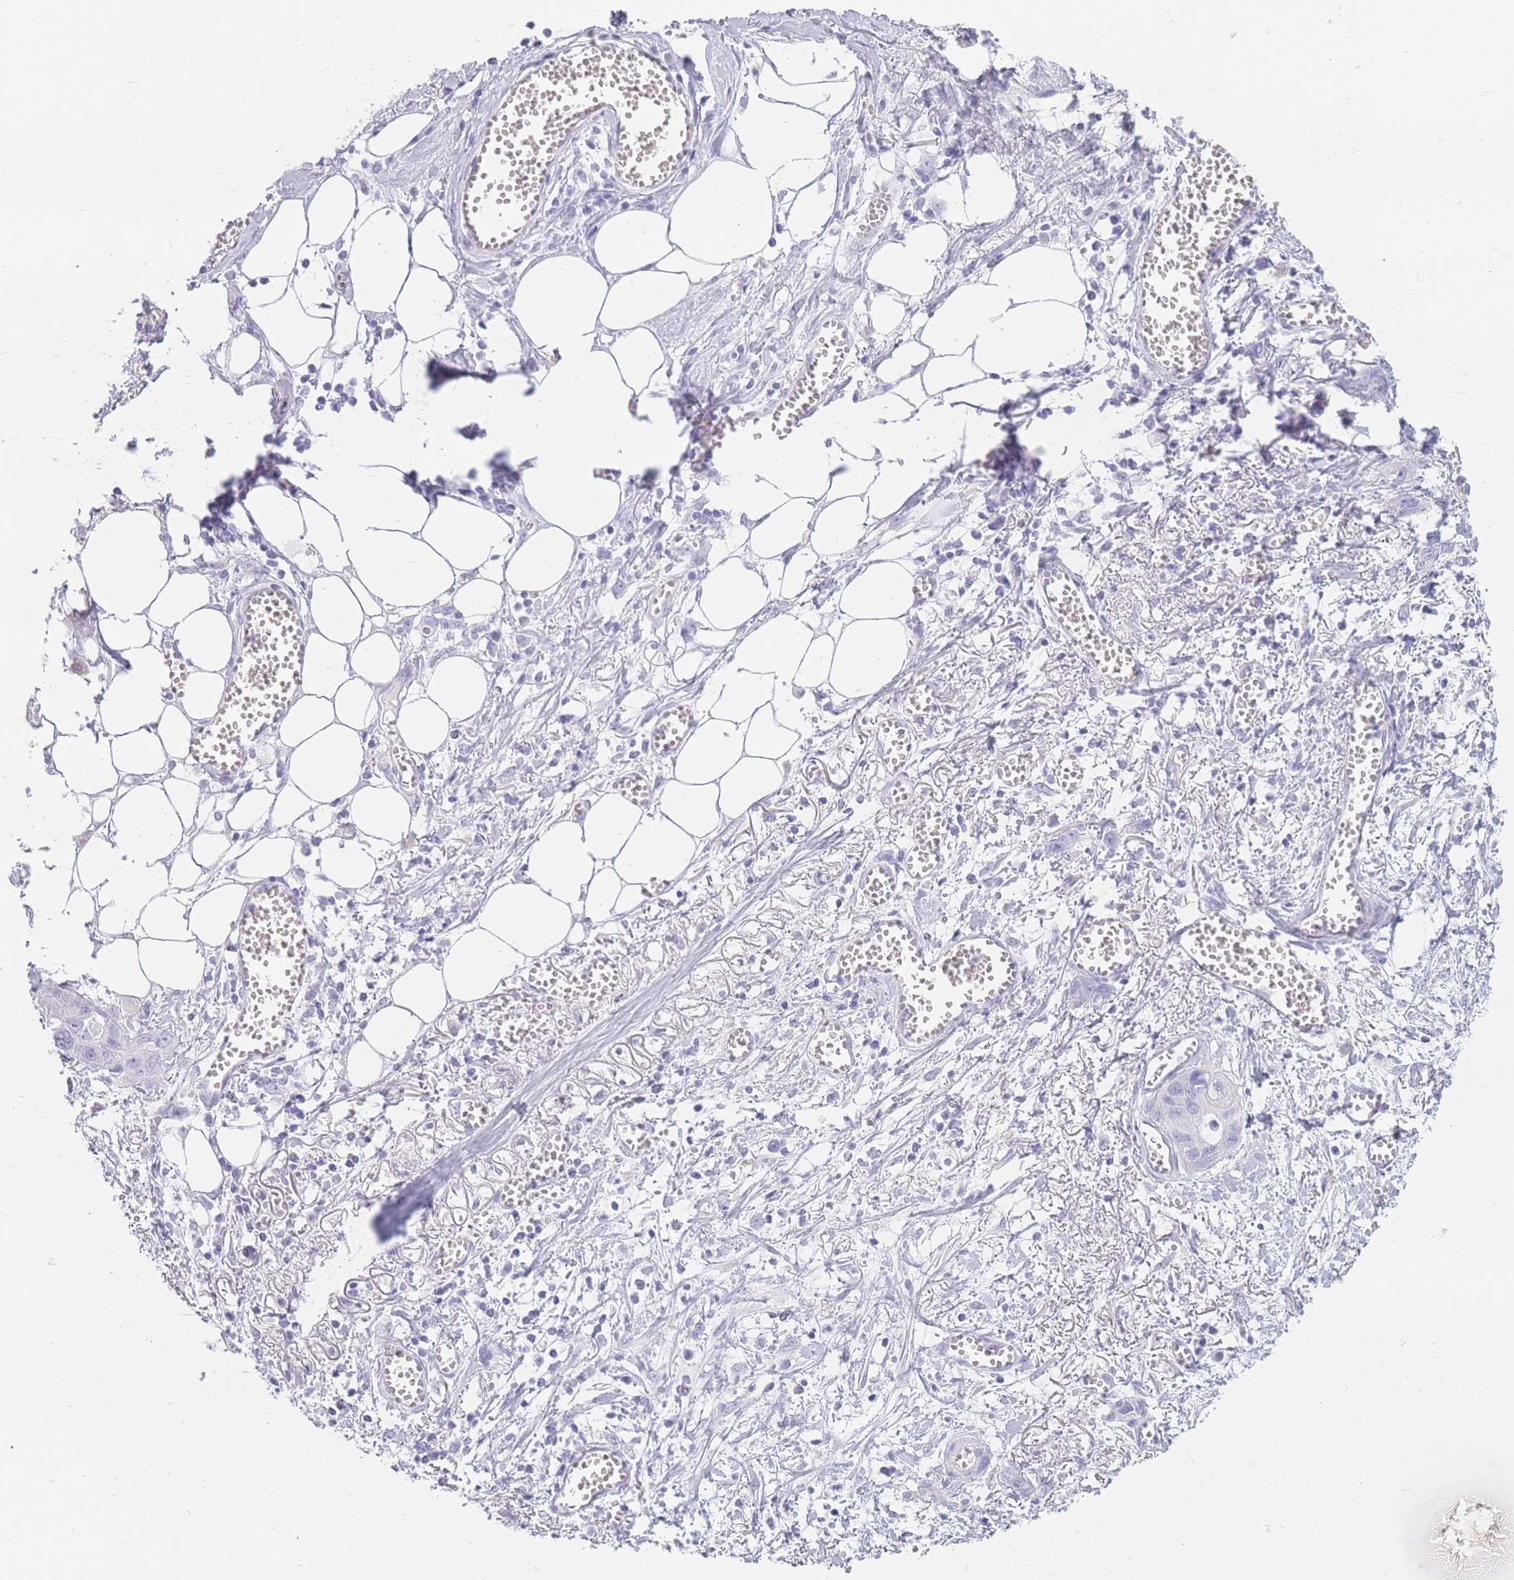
{"staining": {"intensity": "negative", "quantity": "none", "location": "none"}, "tissue": "ovarian cancer", "cell_type": "Tumor cells", "image_type": "cancer", "snomed": [{"axis": "morphology", "description": "Cystadenocarcinoma, mucinous, NOS"}, {"axis": "topography", "description": "Ovary"}], "caption": "Ovarian cancer (mucinous cystadenocarcinoma) stained for a protein using IHC shows no staining tumor cells.", "gene": "UPK1A", "patient": {"sex": "female", "age": 70}}